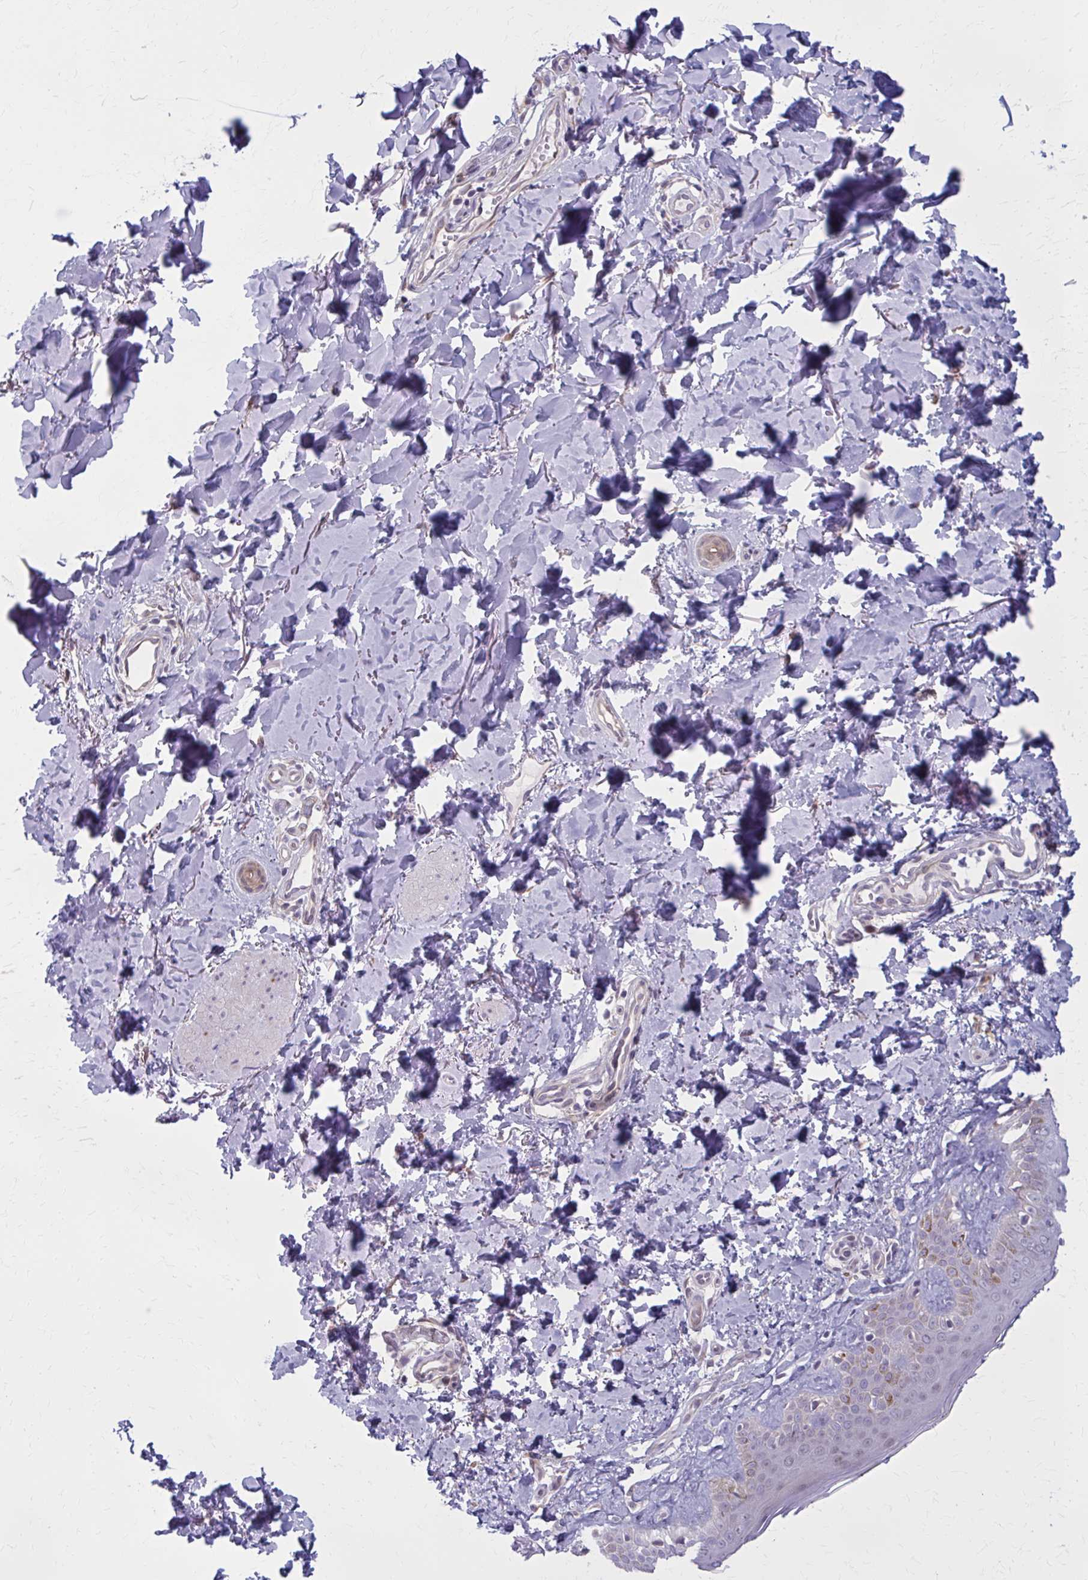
{"staining": {"intensity": "weak", "quantity": "<25%", "location": "nuclear"}, "tissue": "skin", "cell_type": "Fibroblasts", "image_type": "normal", "snomed": [{"axis": "morphology", "description": "Normal tissue, NOS"}, {"axis": "topography", "description": "Skin"}, {"axis": "topography", "description": "Peripheral nerve tissue"}], "caption": "Immunohistochemical staining of normal skin exhibits no significant staining in fibroblasts. (Stains: DAB IHC with hematoxylin counter stain, Microscopy: brightfield microscopy at high magnification).", "gene": "NUMBL", "patient": {"sex": "female", "age": 45}}